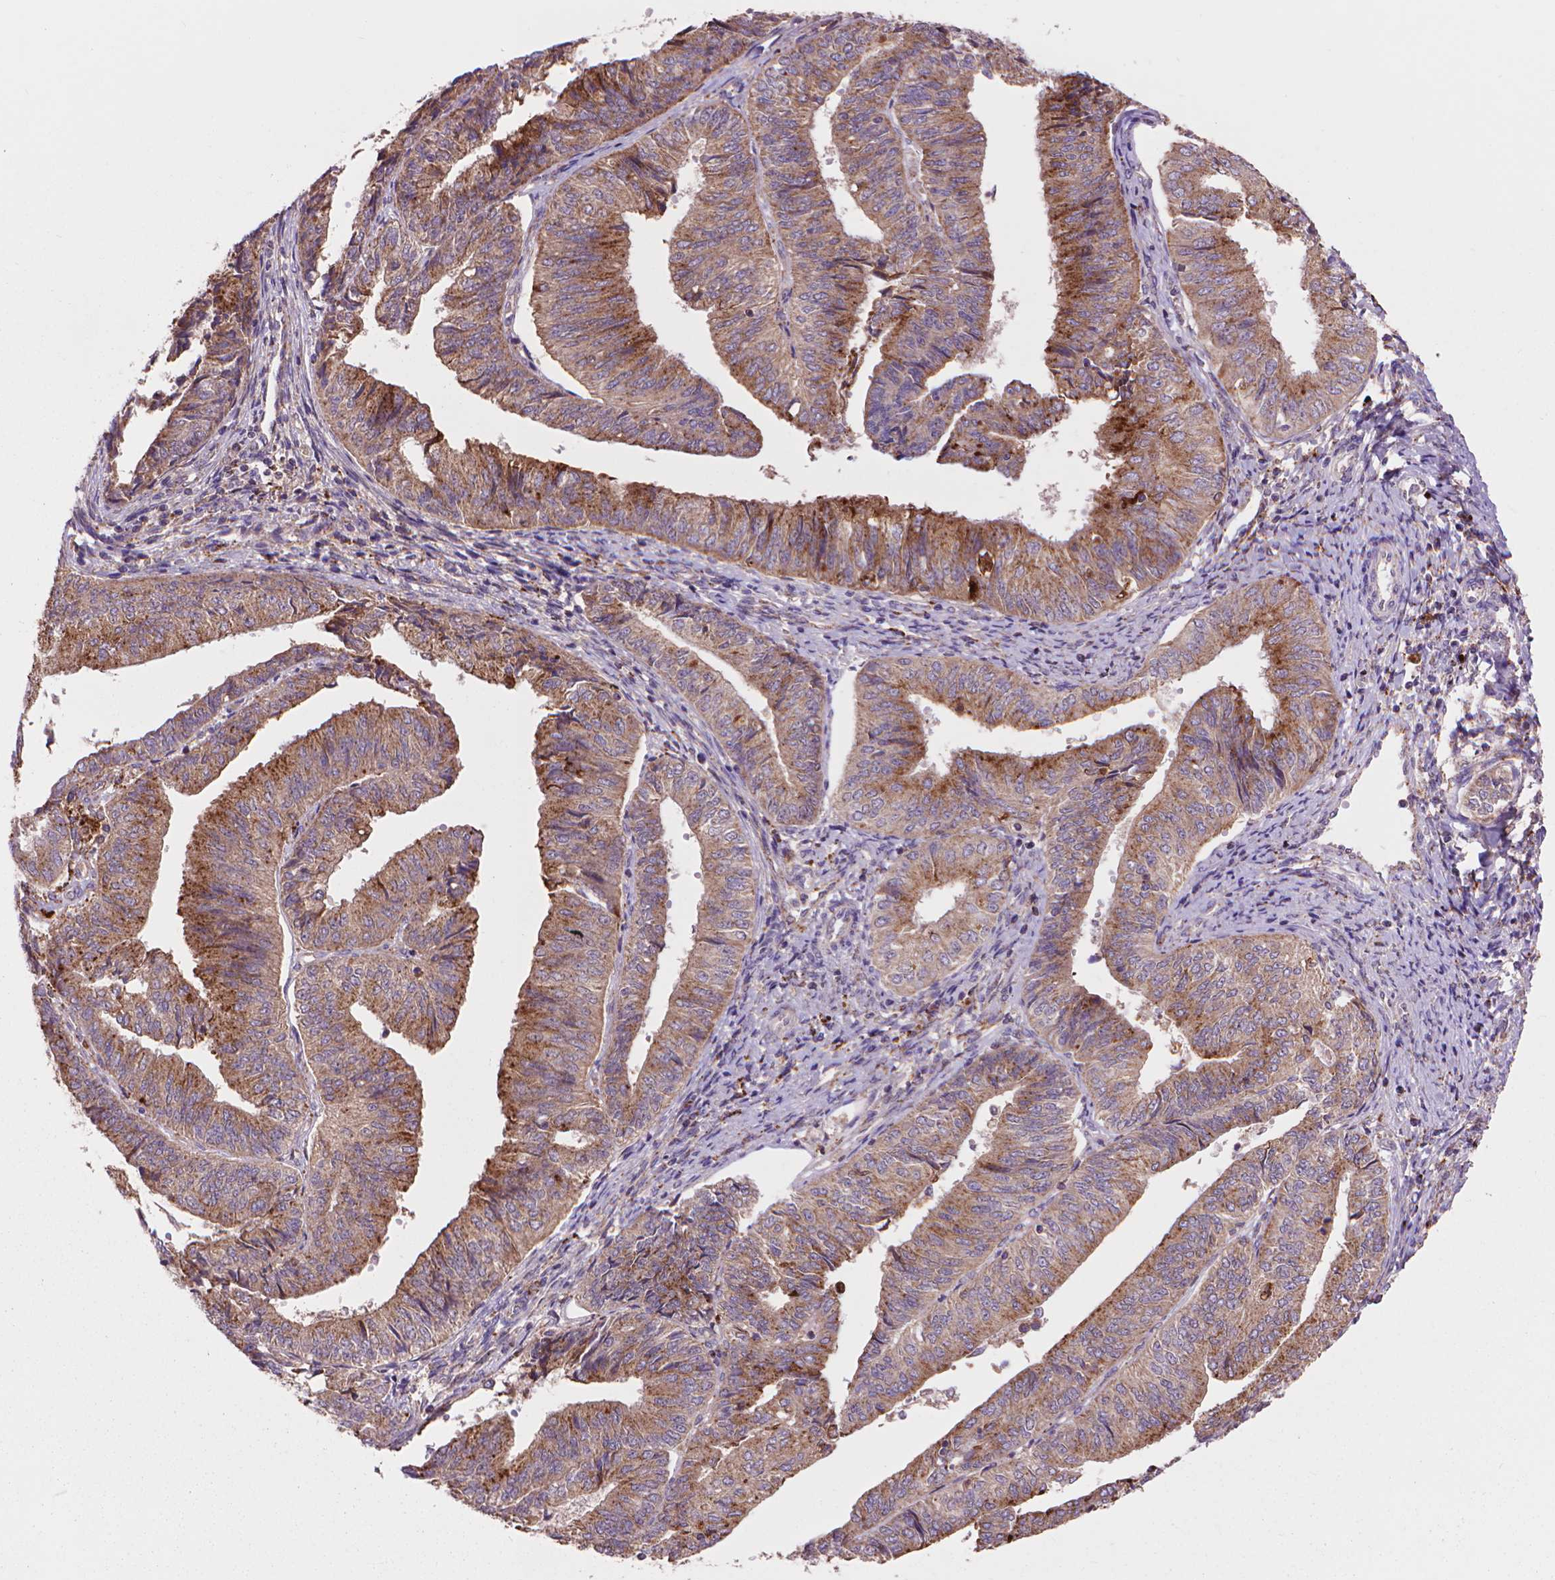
{"staining": {"intensity": "moderate", "quantity": ">75%", "location": "cytoplasmic/membranous"}, "tissue": "endometrial cancer", "cell_type": "Tumor cells", "image_type": "cancer", "snomed": [{"axis": "morphology", "description": "Adenocarcinoma, NOS"}, {"axis": "topography", "description": "Endometrium"}], "caption": "Immunohistochemistry (DAB (3,3'-diaminobenzidine)) staining of endometrial cancer (adenocarcinoma) displays moderate cytoplasmic/membranous protein positivity in about >75% of tumor cells.", "gene": "GLB1", "patient": {"sex": "female", "age": 58}}